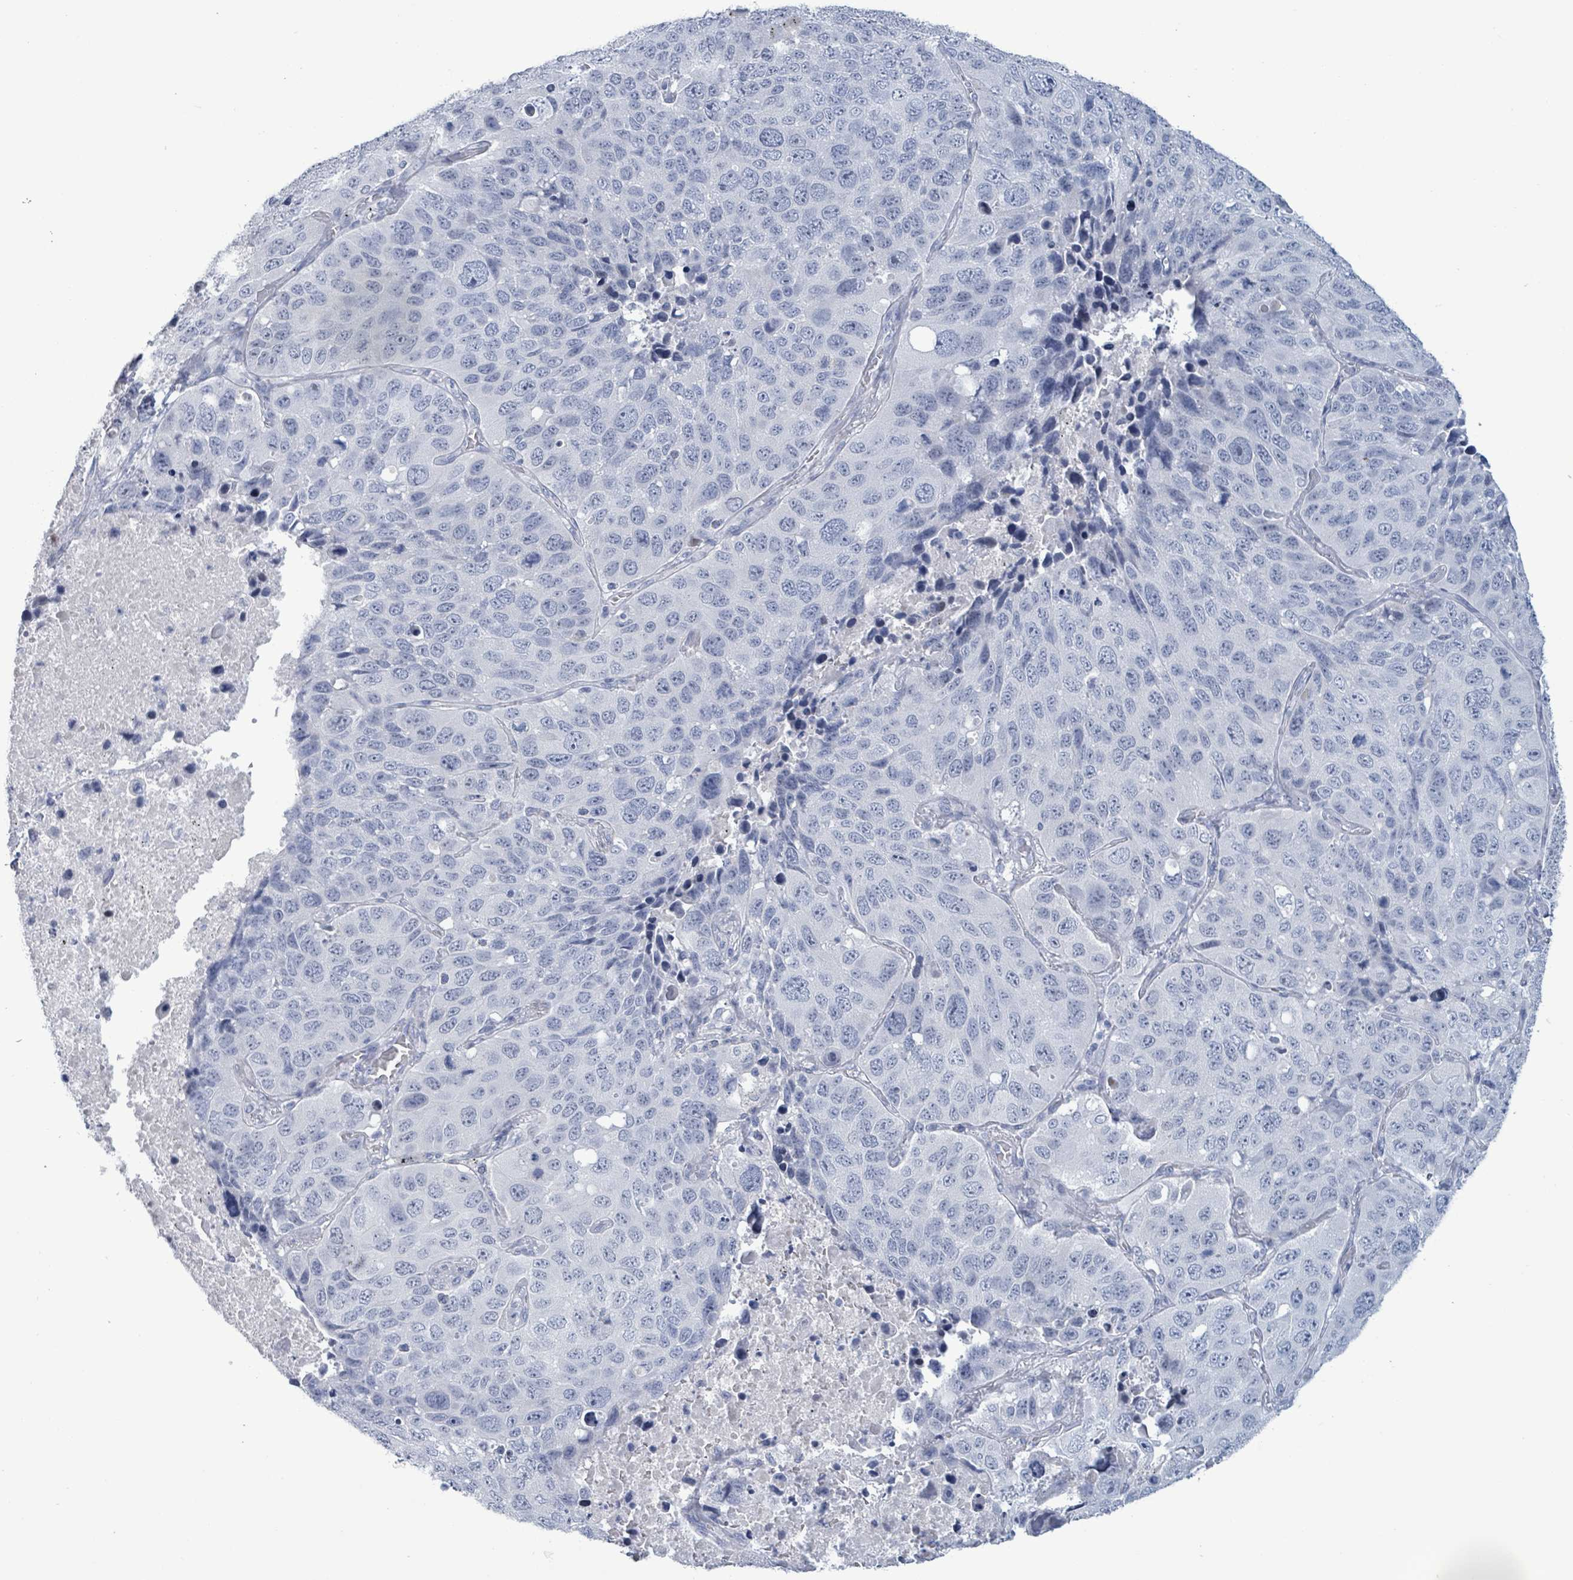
{"staining": {"intensity": "negative", "quantity": "none", "location": "none"}, "tissue": "lung cancer", "cell_type": "Tumor cells", "image_type": "cancer", "snomed": [{"axis": "morphology", "description": "Squamous cell carcinoma, NOS"}, {"axis": "topography", "description": "Lung"}], "caption": "This is an immunohistochemistry photomicrograph of lung cancer. There is no staining in tumor cells.", "gene": "ZNF771", "patient": {"sex": "male", "age": 60}}